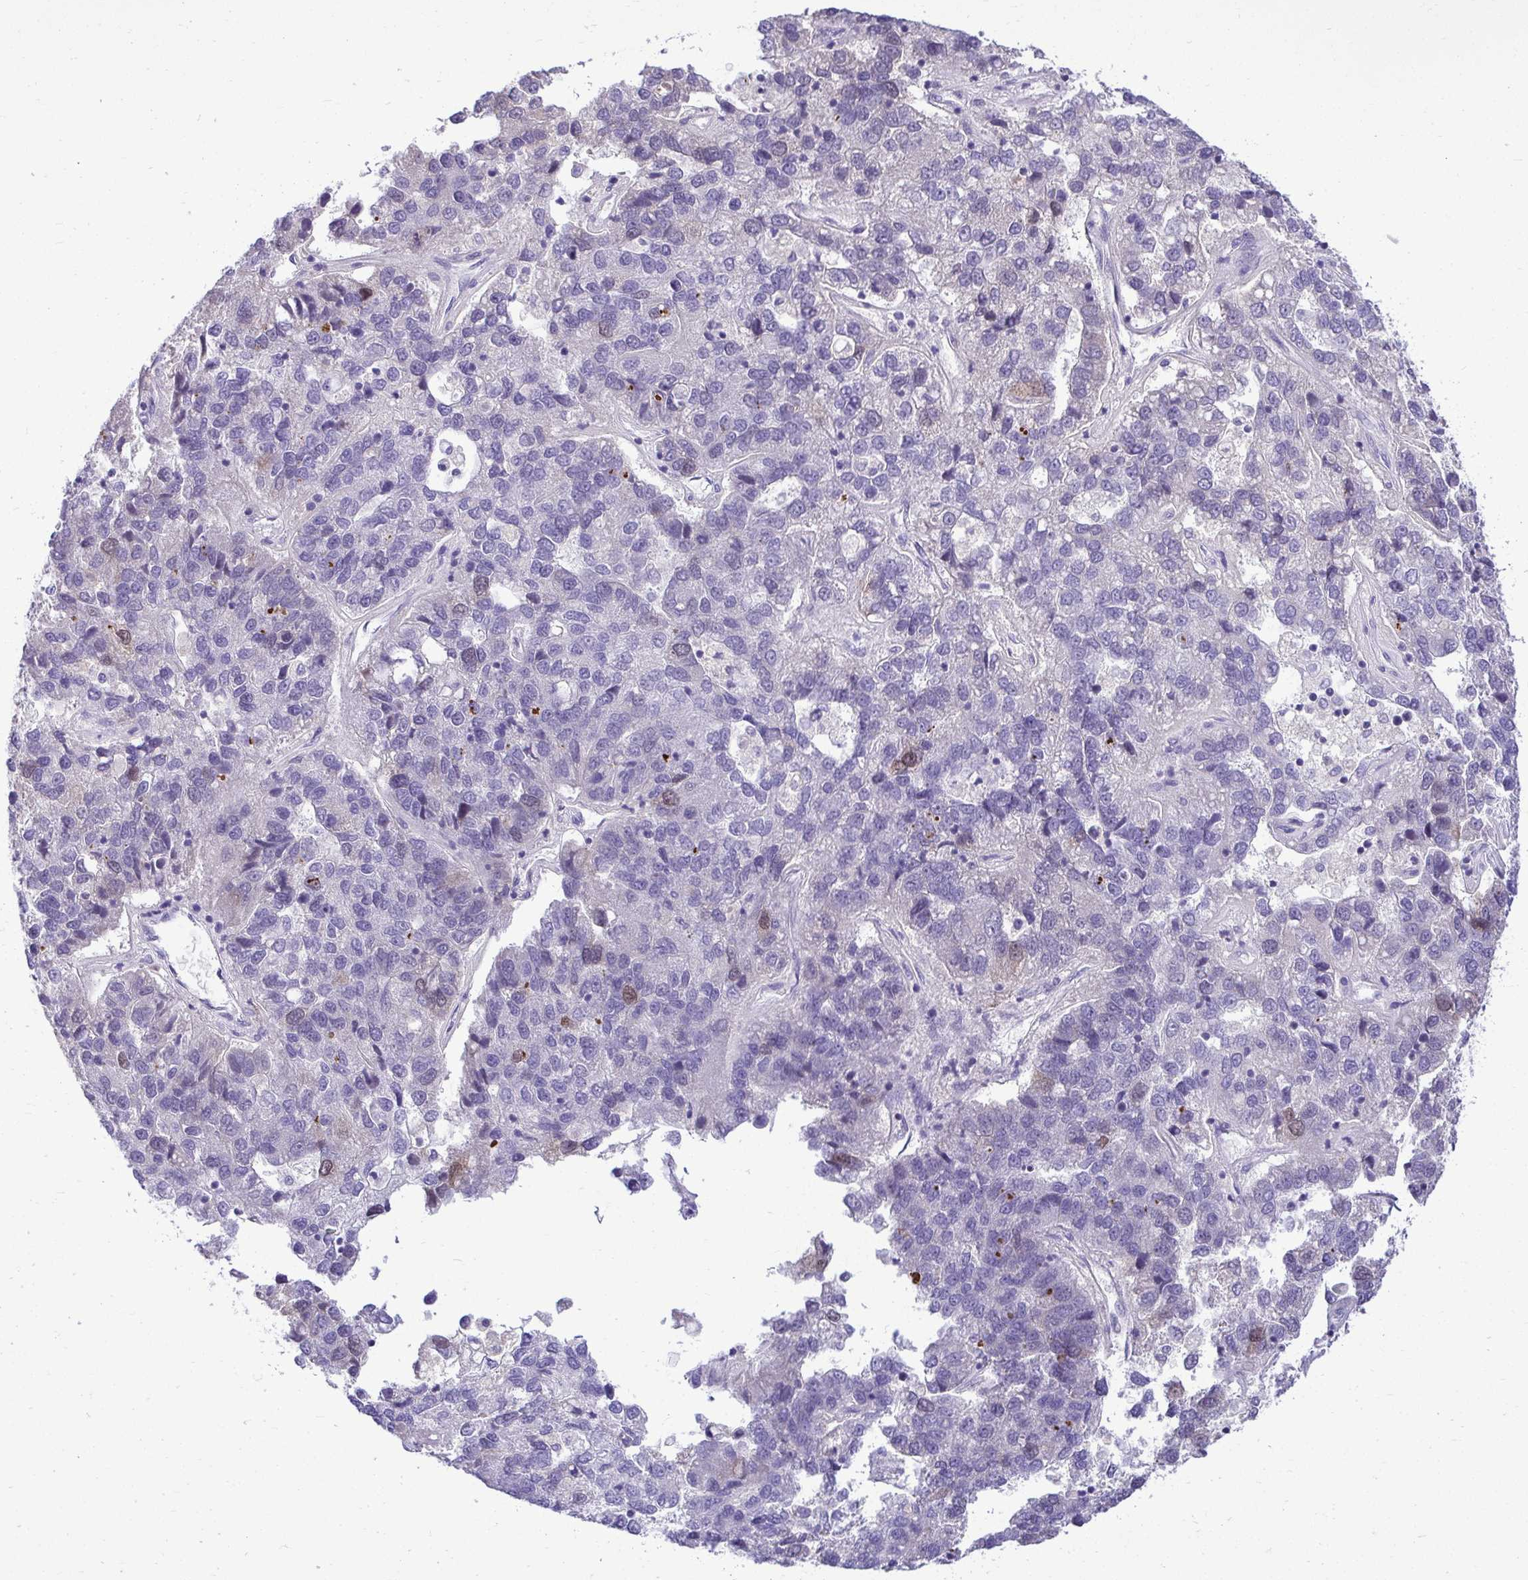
{"staining": {"intensity": "moderate", "quantity": "<25%", "location": "cytoplasmic/membranous,nuclear"}, "tissue": "pancreatic cancer", "cell_type": "Tumor cells", "image_type": "cancer", "snomed": [{"axis": "morphology", "description": "Adenocarcinoma, NOS"}, {"axis": "topography", "description": "Pancreas"}], "caption": "Immunohistochemical staining of human adenocarcinoma (pancreatic) exhibits low levels of moderate cytoplasmic/membranous and nuclear positivity in about <25% of tumor cells.", "gene": "CDC20", "patient": {"sex": "female", "age": 61}}